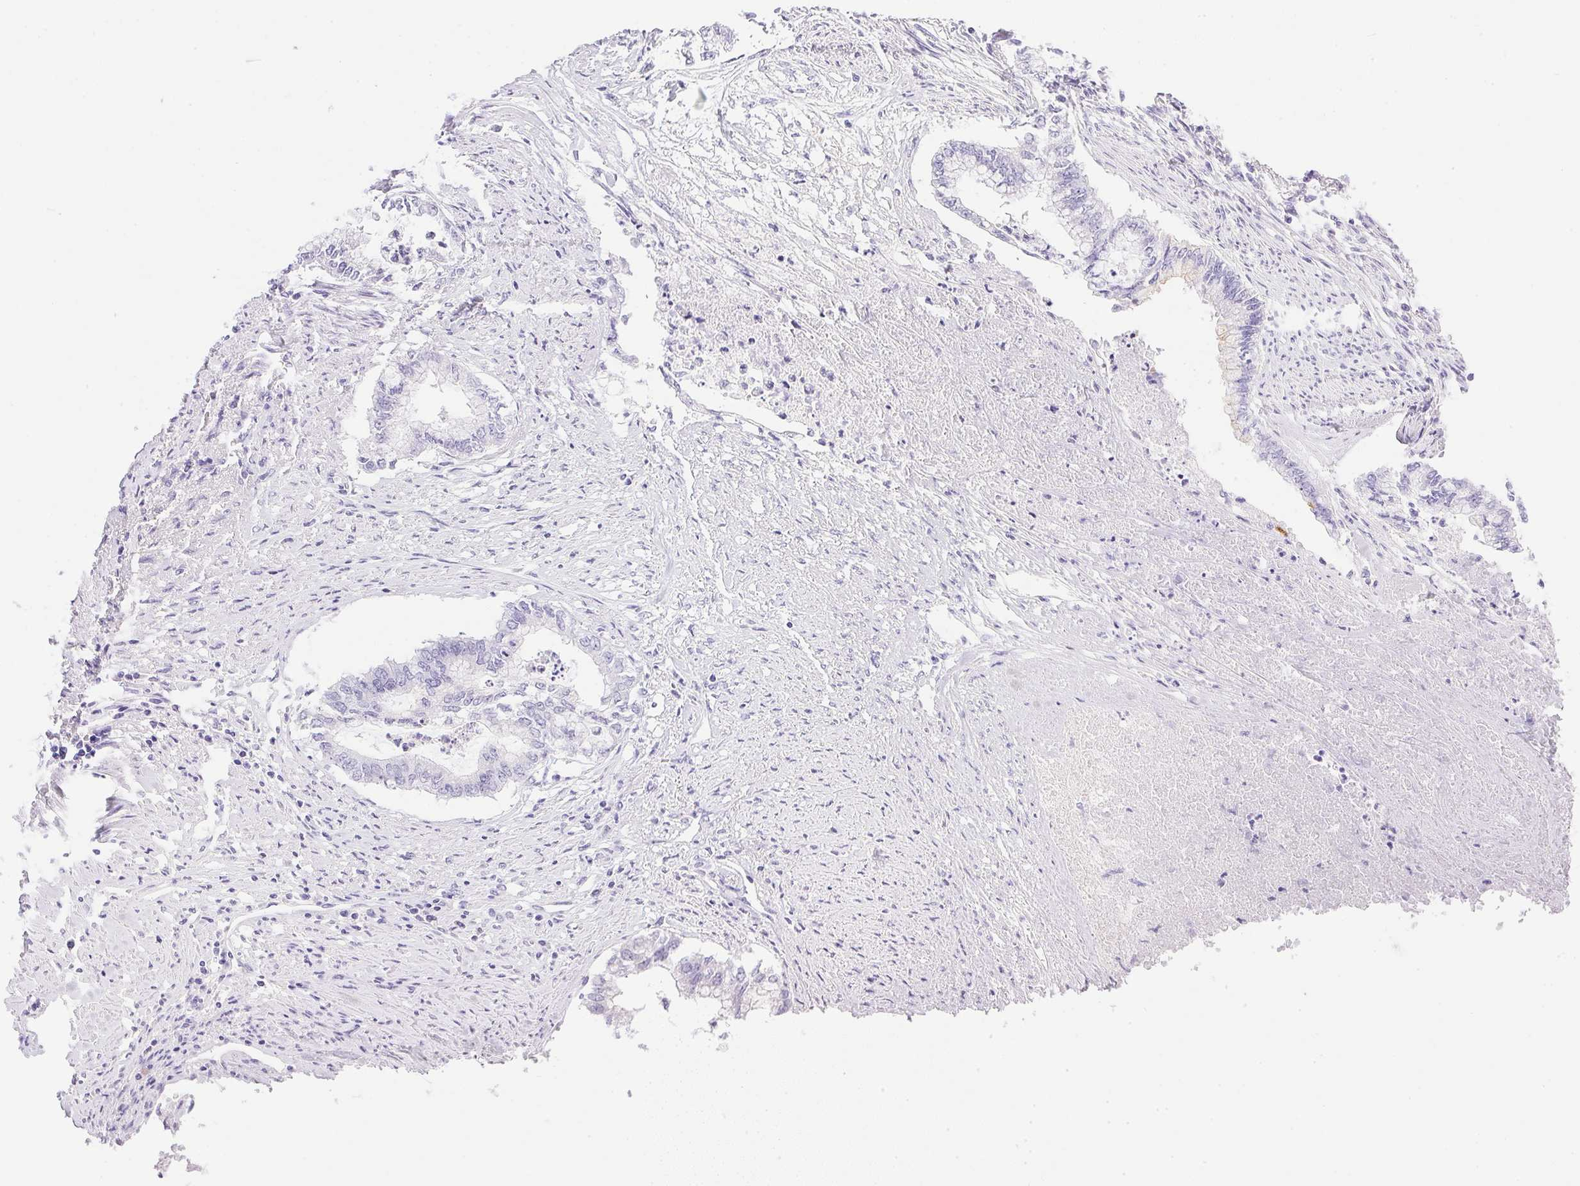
{"staining": {"intensity": "negative", "quantity": "none", "location": "none"}, "tissue": "endometrial cancer", "cell_type": "Tumor cells", "image_type": "cancer", "snomed": [{"axis": "morphology", "description": "Adenocarcinoma, NOS"}, {"axis": "topography", "description": "Endometrium"}], "caption": "Micrograph shows no significant protein expression in tumor cells of adenocarcinoma (endometrial). (Immunohistochemistry, brightfield microscopy, high magnification).", "gene": "ATP6V0A4", "patient": {"sex": "female", "age": 79}}